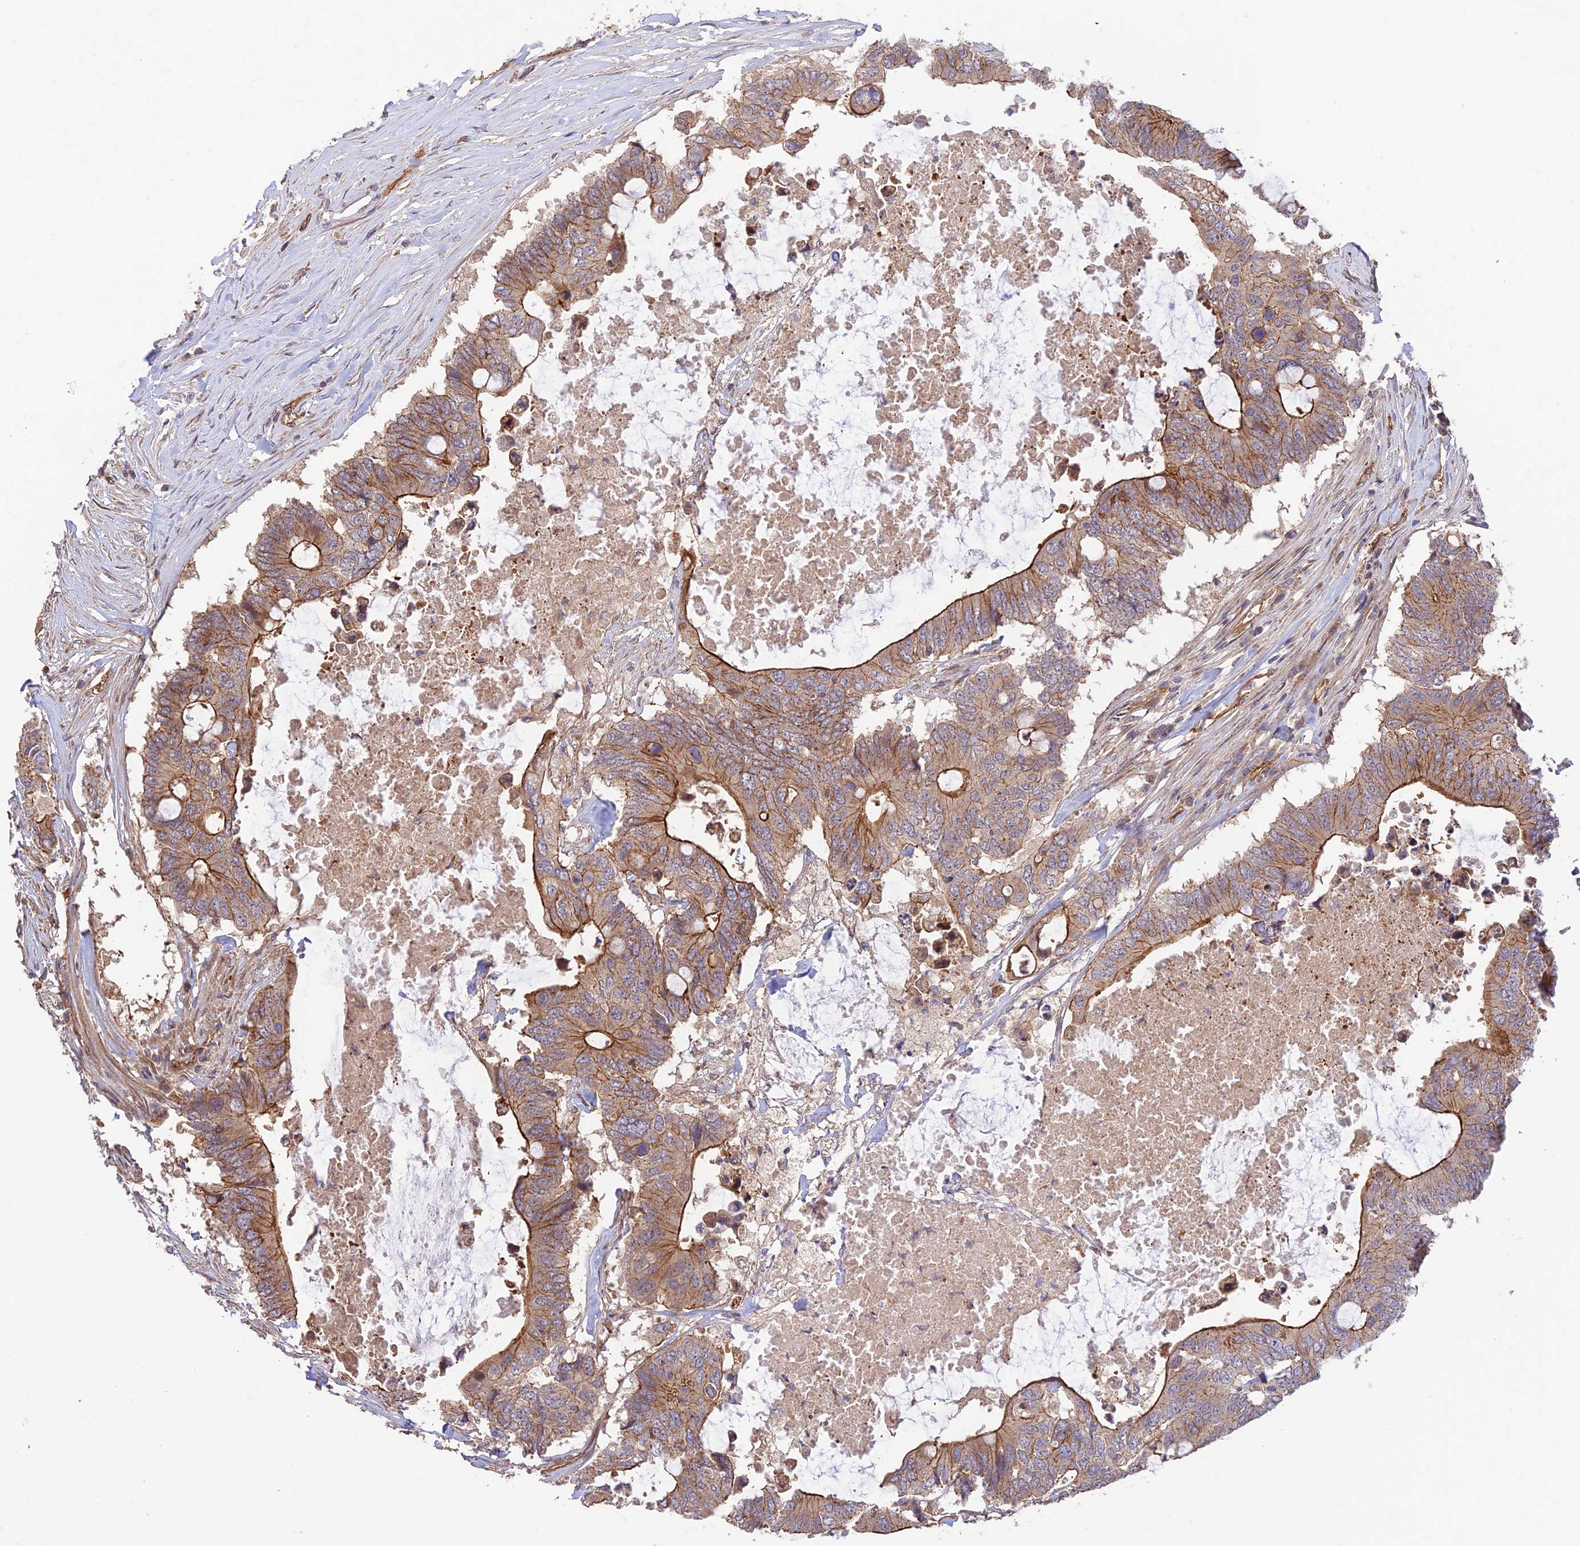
{"staining": {"intensity": "moderate", "quantity": ">75%", "location": "cytoplasmic/membranous"}, "tissue": "colorectal cancer", "cell_type": "Tumor cells", "image_type": "cancer", "snomed": [{"axis": "morphology", "description": "Adenocarcinoma, NOS"}, {"axis": "topography", "description": "Colon"}], "caption": "Human adenocarcinoma (colorectal) stained for a protein (brown) exhibits moderate cytoplasmic/membranous positive staining in approximately >75% of tumor cells.", "gene": "HOMER2", "patient": {"sex": "male", "age": 71}}